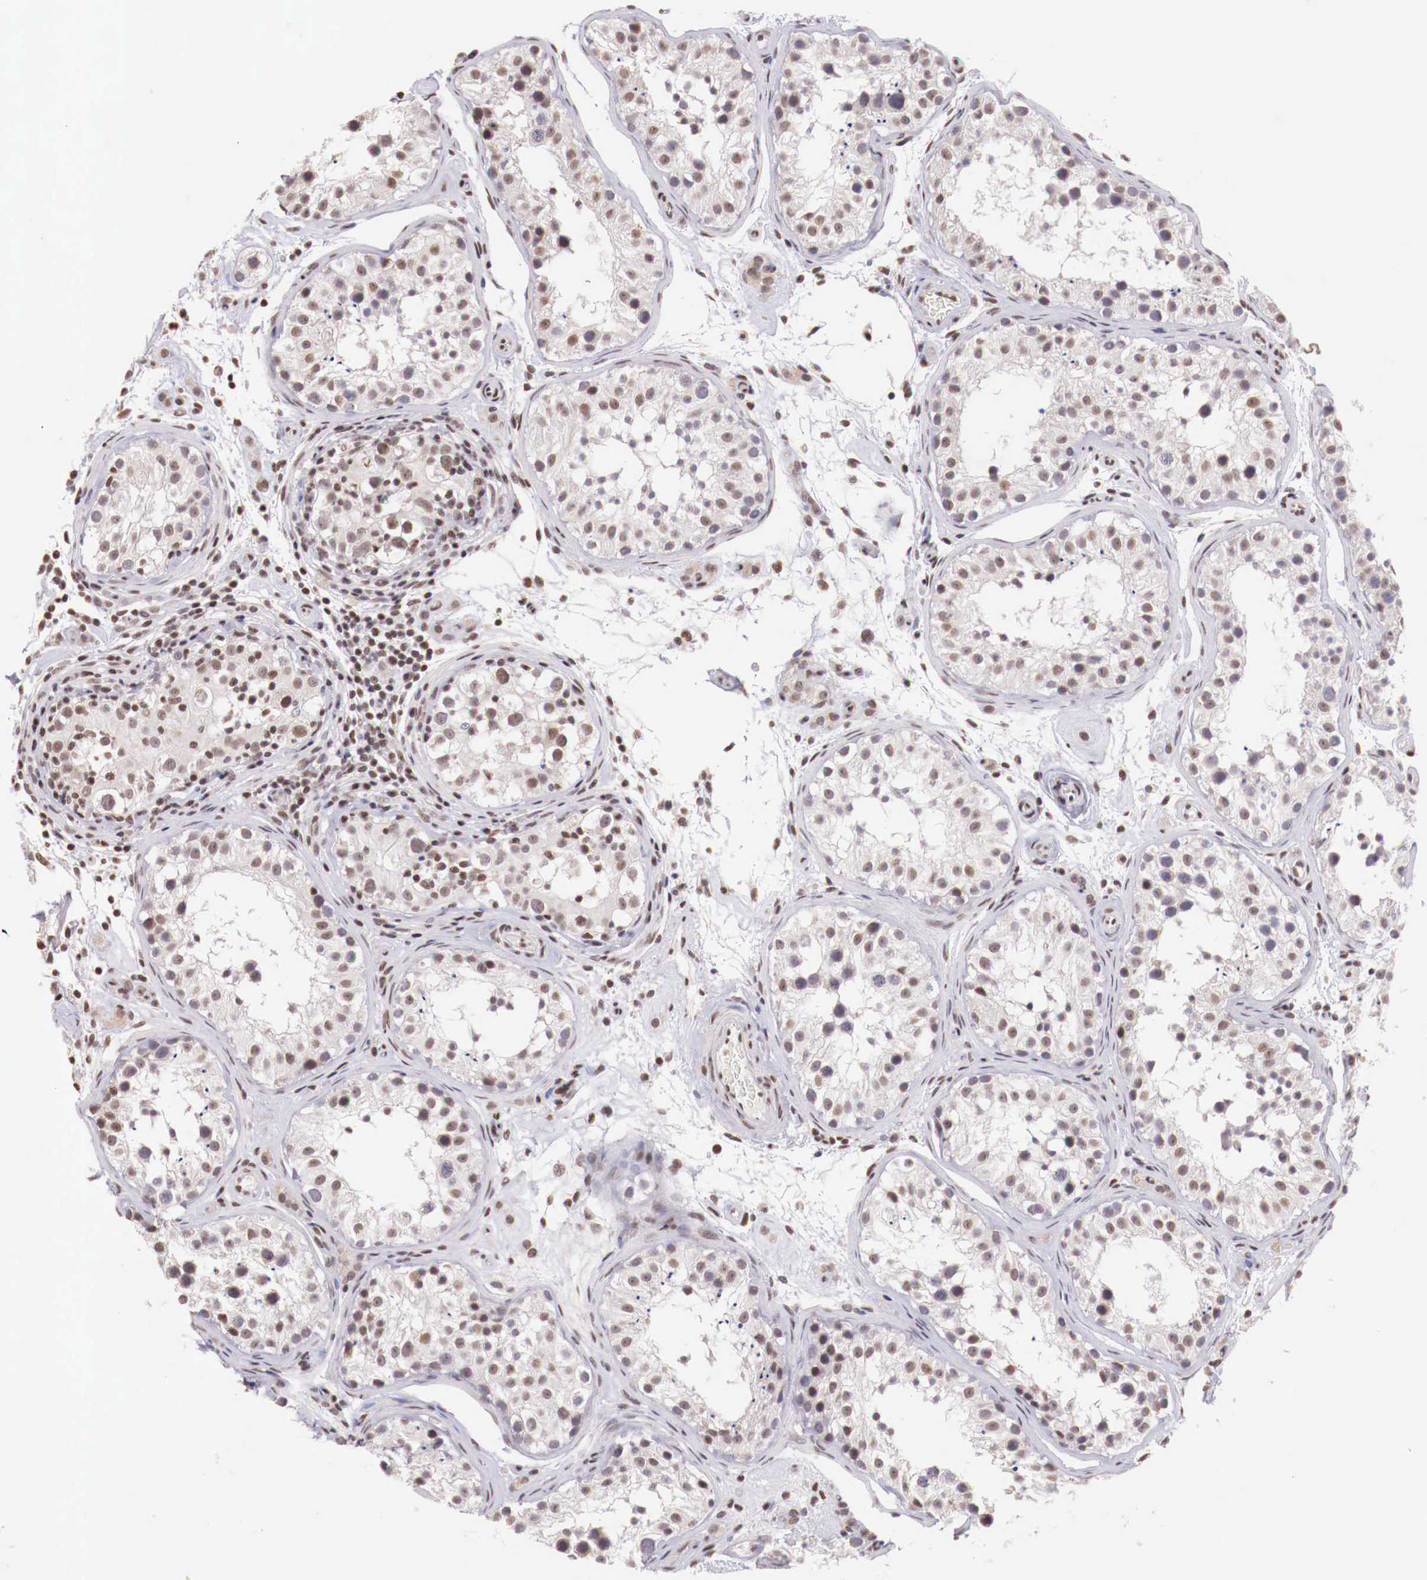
{"staining": {"intensity": "moderate", "quantity": "<25%", "location": "nuclear"}, "tissue": "testis", "cell_type": "Cells in seminiferous ducts", "image_type": "normal", "snomed": [{"axis": "morphology", "description": "Normal tissue, NOS"}, {"axis": "topography", "description": "Testis"}], "caption": "A high-resolution photomicrograph shows IHC staining of normal testis, which reveals moderate nuclear positivity in approximately <25% of cells in seminiferous ducts.", "gene": "SP1", "patient": {"sex": "male", "age": 24}}